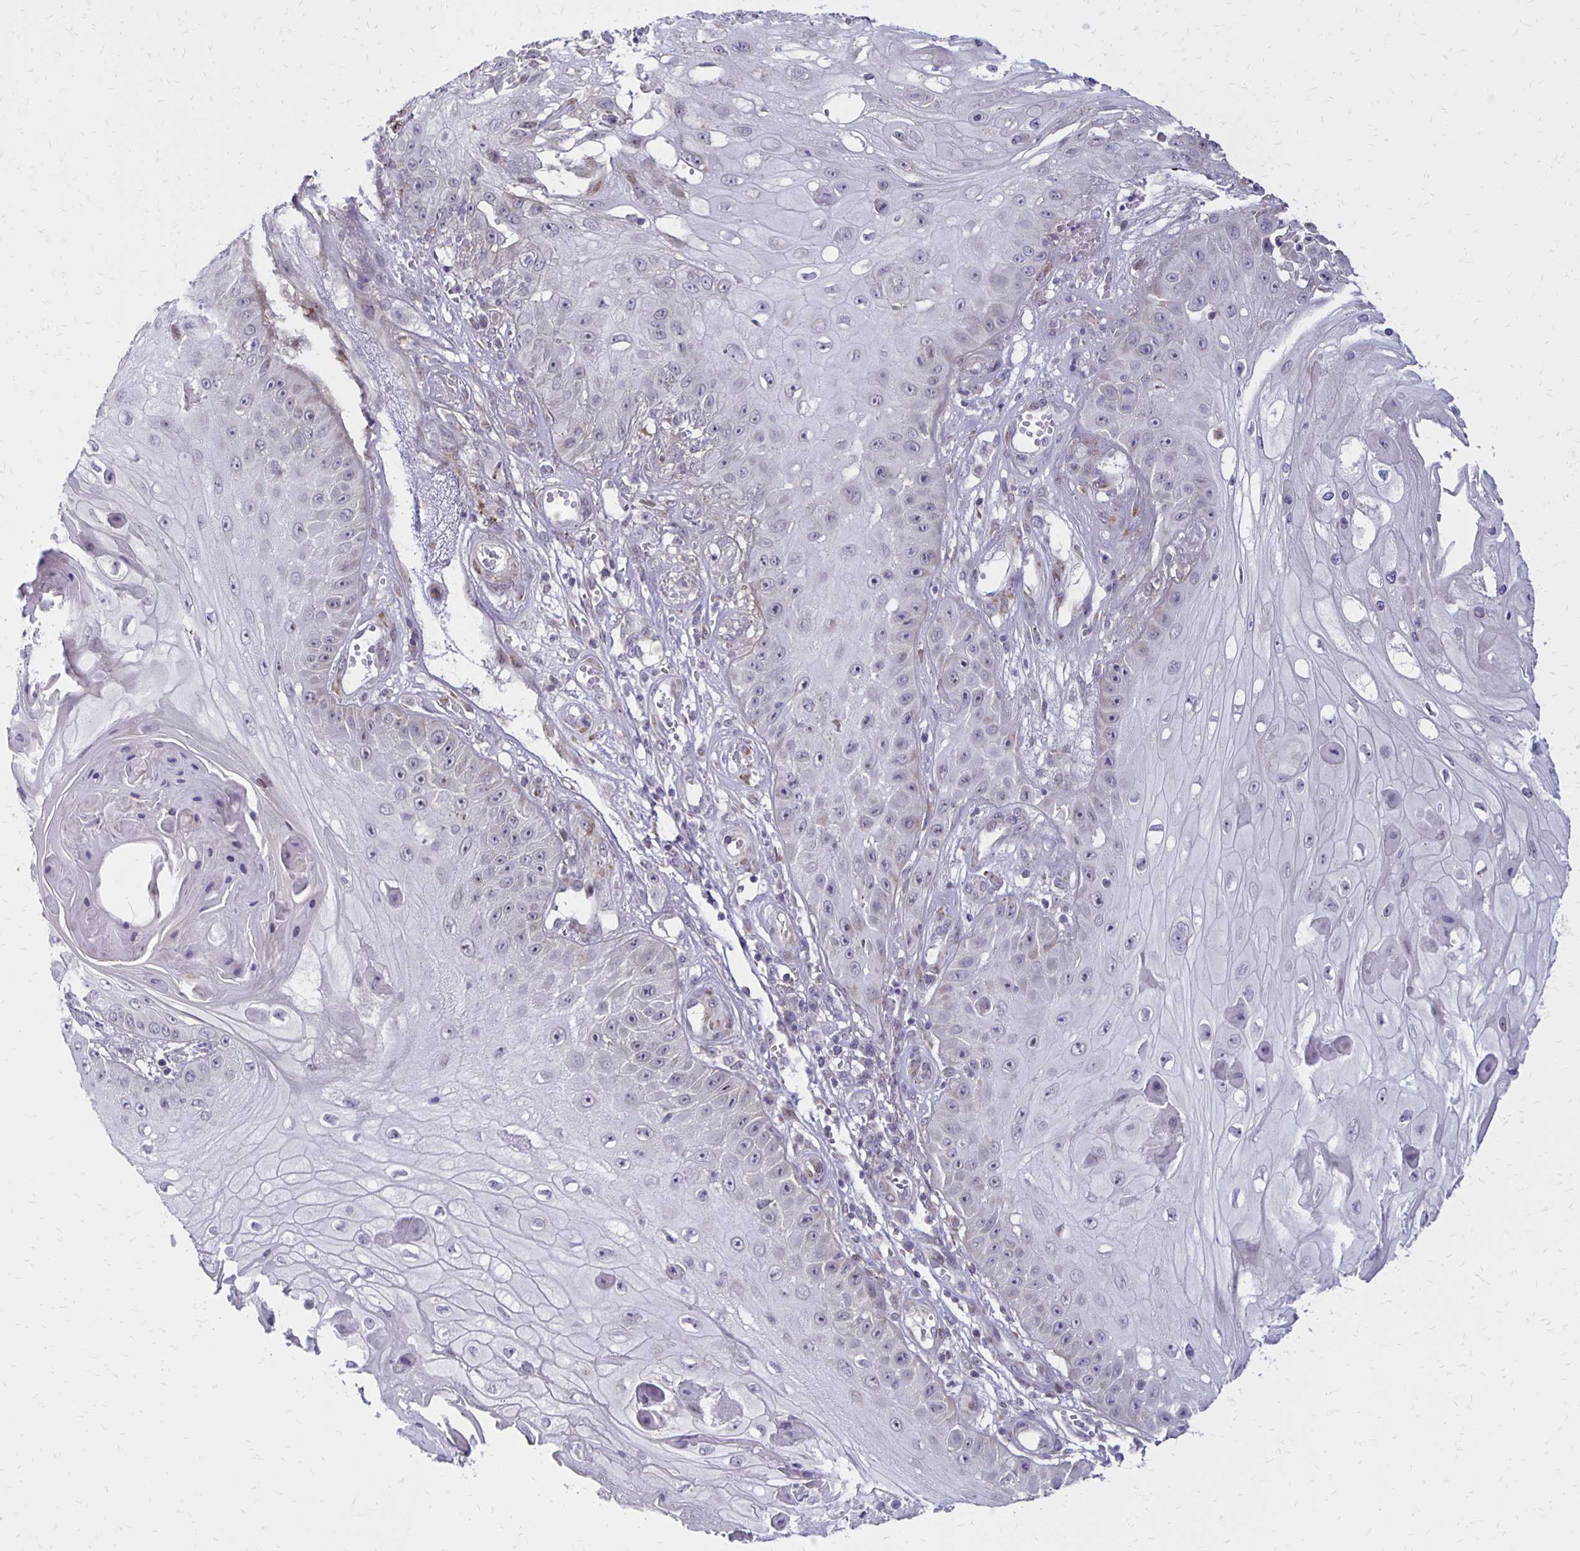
{"staining": {"intensity": "negative", "quantity": "none", "location": "none"}, "tissue": "skin cancer", "cell_type": "Tumor cells", "image_type": "cancer", "snomed": [{"axis": "morphology", "description": "Squamous cell carcinoma, NOS"}, {"axis": "topography", "description": "Skin"}], "caption": "DAB (3,3'-diaminobenzidine) immunohistochemical staining of skin squamous cell carcinoma shows no significant expression in tumor cells.", "gene": "DAGLA", "patient": {"sex": "male", "age": 70}}